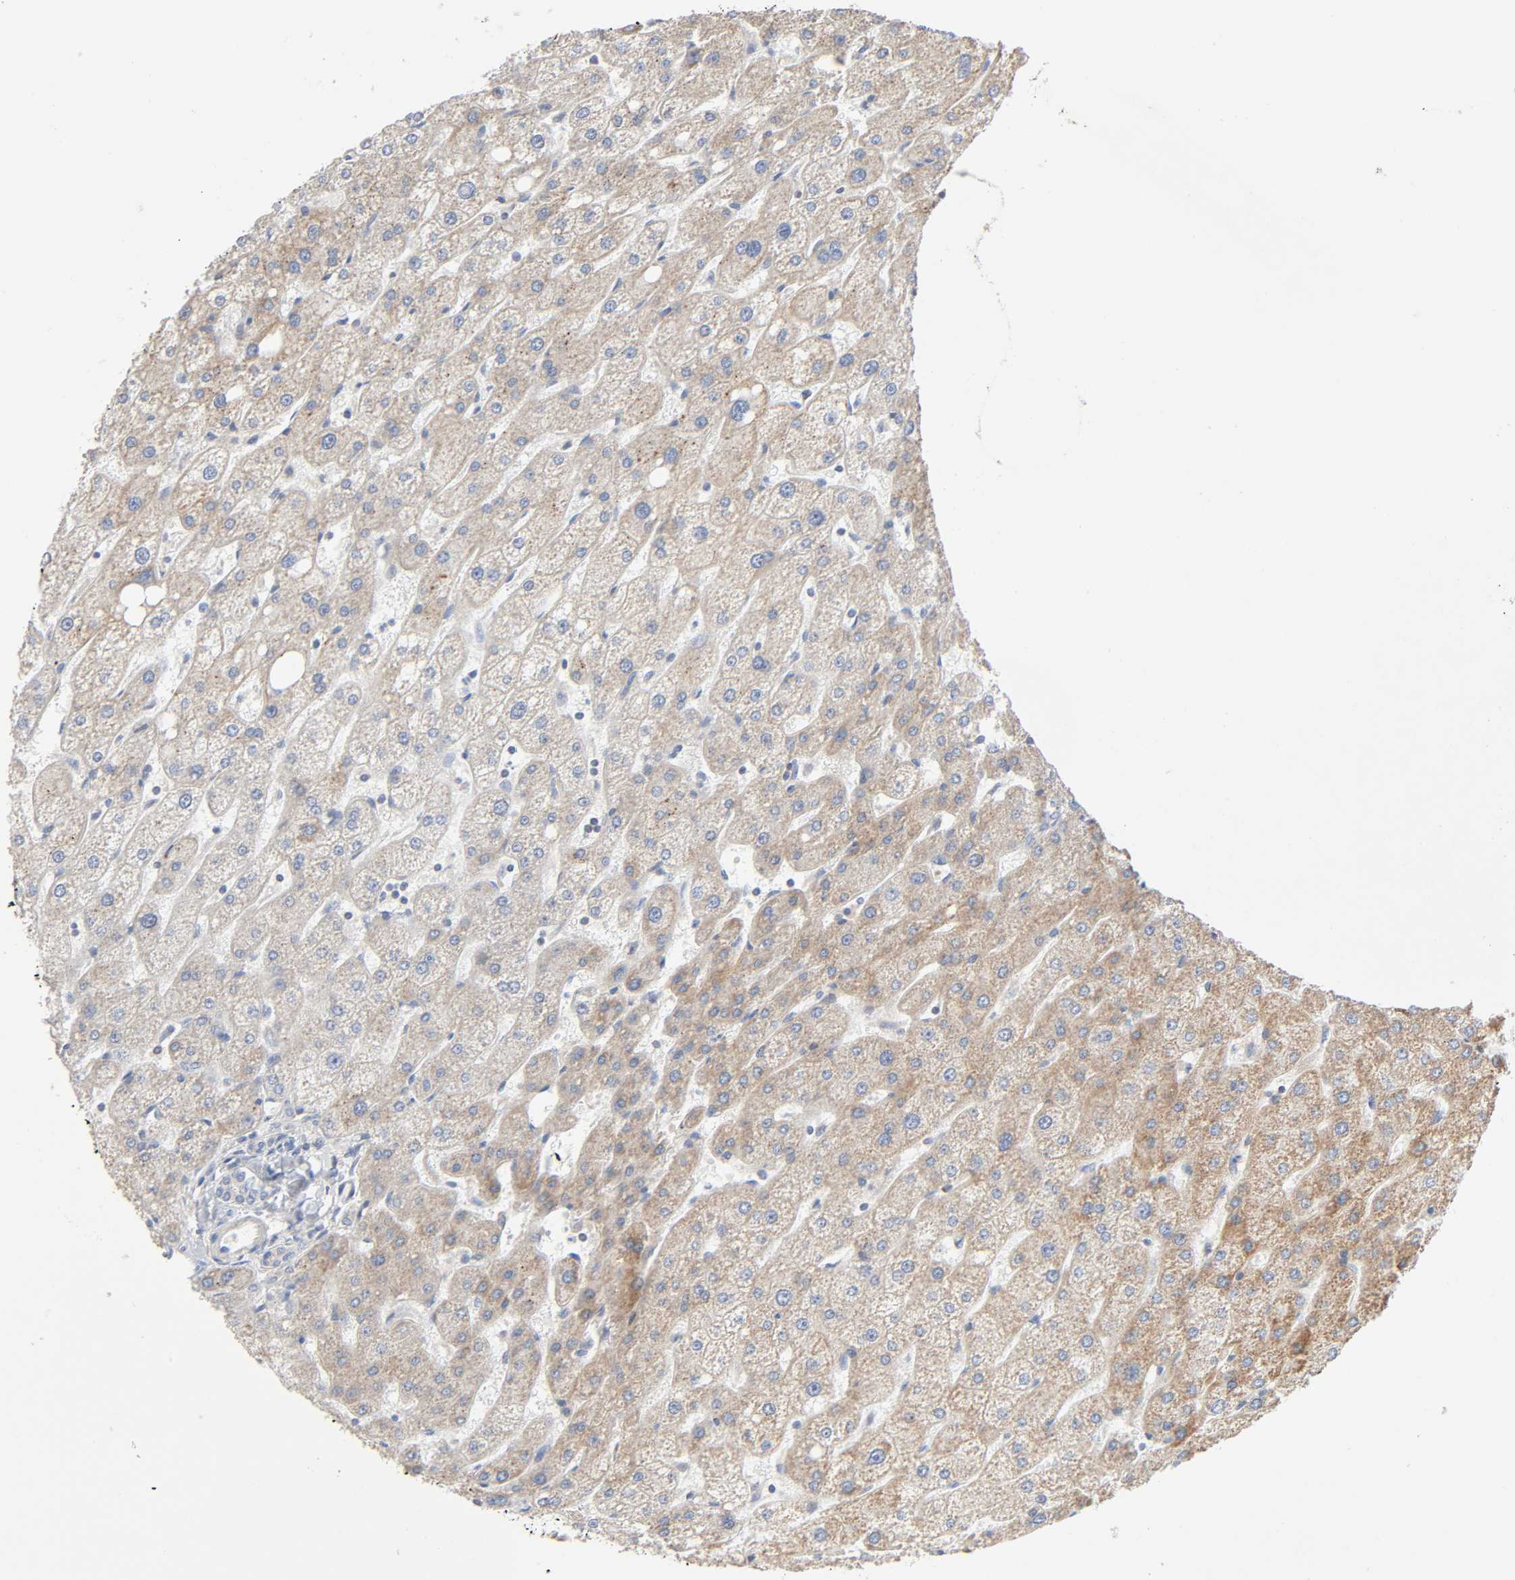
{"staining": {"intensity": "negative", "quantity": "none", "location": "none"}, "tissue": "liver", "cell_type": "Cholangiocytes", "image_type": "normal", "snomed": [{"axis": "morphology", "description": "Normal tissue, NOS"}, {"axis": "topography", "description": "Liver"}], "caption": "IHC image of normal liver: liver stained with DAB (3,3'-diaminobenzidine) exhibits no significant protein positivity in cholangiocytes. (DAB (3,3'-diaminobenzidine) immunohistochemistry visualized using brightfield microscopy, high magnification).", "gene": "SYT16", "patient": {"sex": "male", "age": 67}}